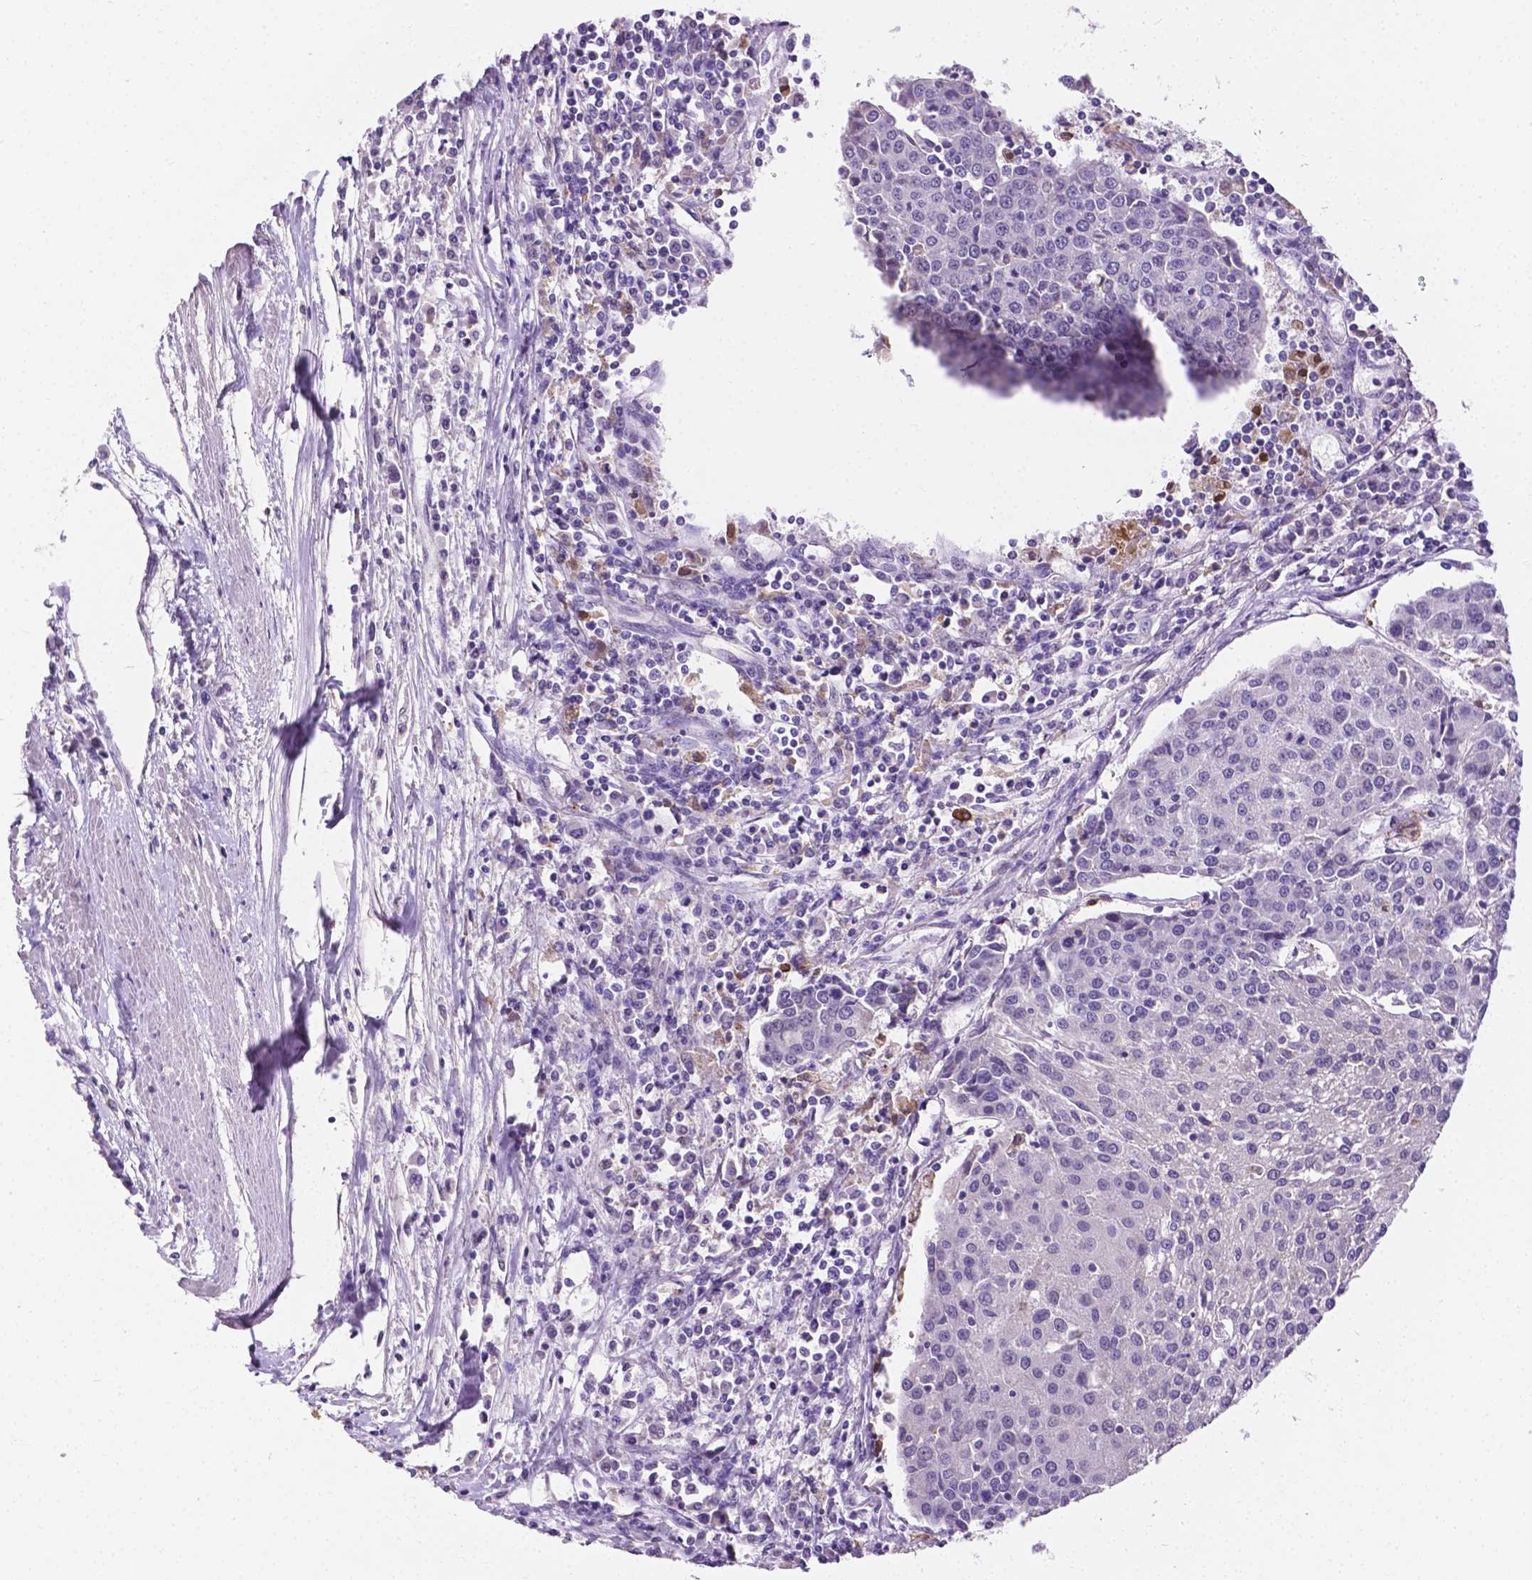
{"staining": {"intensity": "negative", "quantity": "none", "location": "none"}, "tissue": "urothelial cancer", "cell_type": "Tumor cells", "image_type": "cancer", "snomed": [{"axis": "morphology", "description": "Urothelial carcinoma, High grade"}, {"axis": "topography", "description": "Urinary bladder"}], "caption": "This is an immunohistochemistry (IHC) image of human high-grade urothelial carcinoma. There is no expression in tumor cells.", "gene": "APOE", "patient": {"sex": "female", "age": 85}}